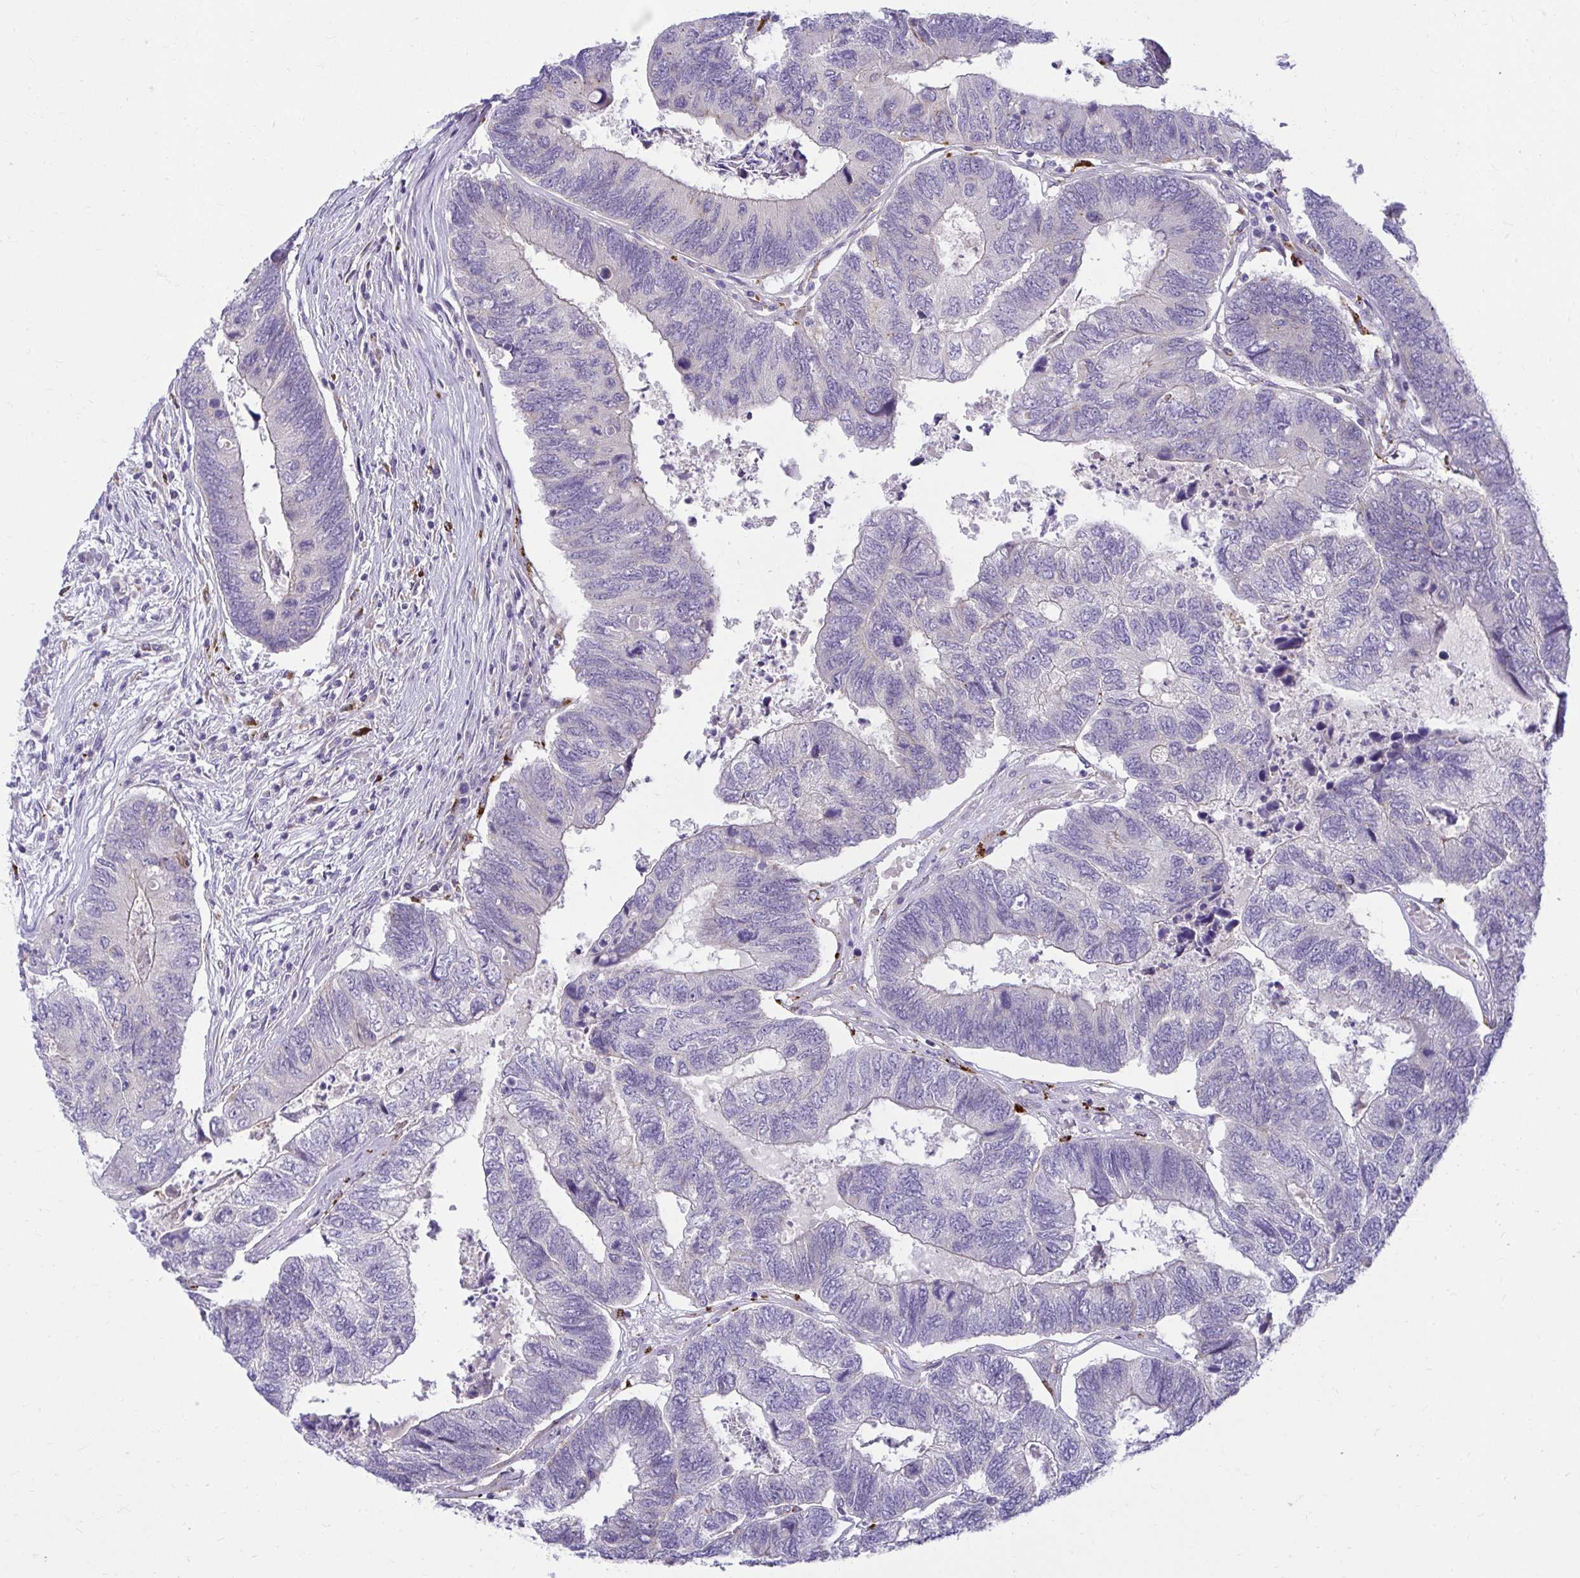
{"staining": {"intensity": "negative", "quantity": "none", "location": "none"}, "tissue": "colorectal cancer", "cell_type": "Tumor cells", "image_type": "cancer", "snomed": [{"axis": "morphology", "description": "Adenocarcinoma, NOS"}, {"axis": "topography", "description": "Colon"}], "caption": "DAB immunohistochemical staining of human colorectal cancer displays no significant positivity in tumor cells. (Stains: DAB (3,3'-diaminobenzidine) IHC with hematoxylin counter stain, Microscopy: brightfield microscopy at high magnification).", "gene": "PKN3", "patient": {"sex": "female", "age": 67}}